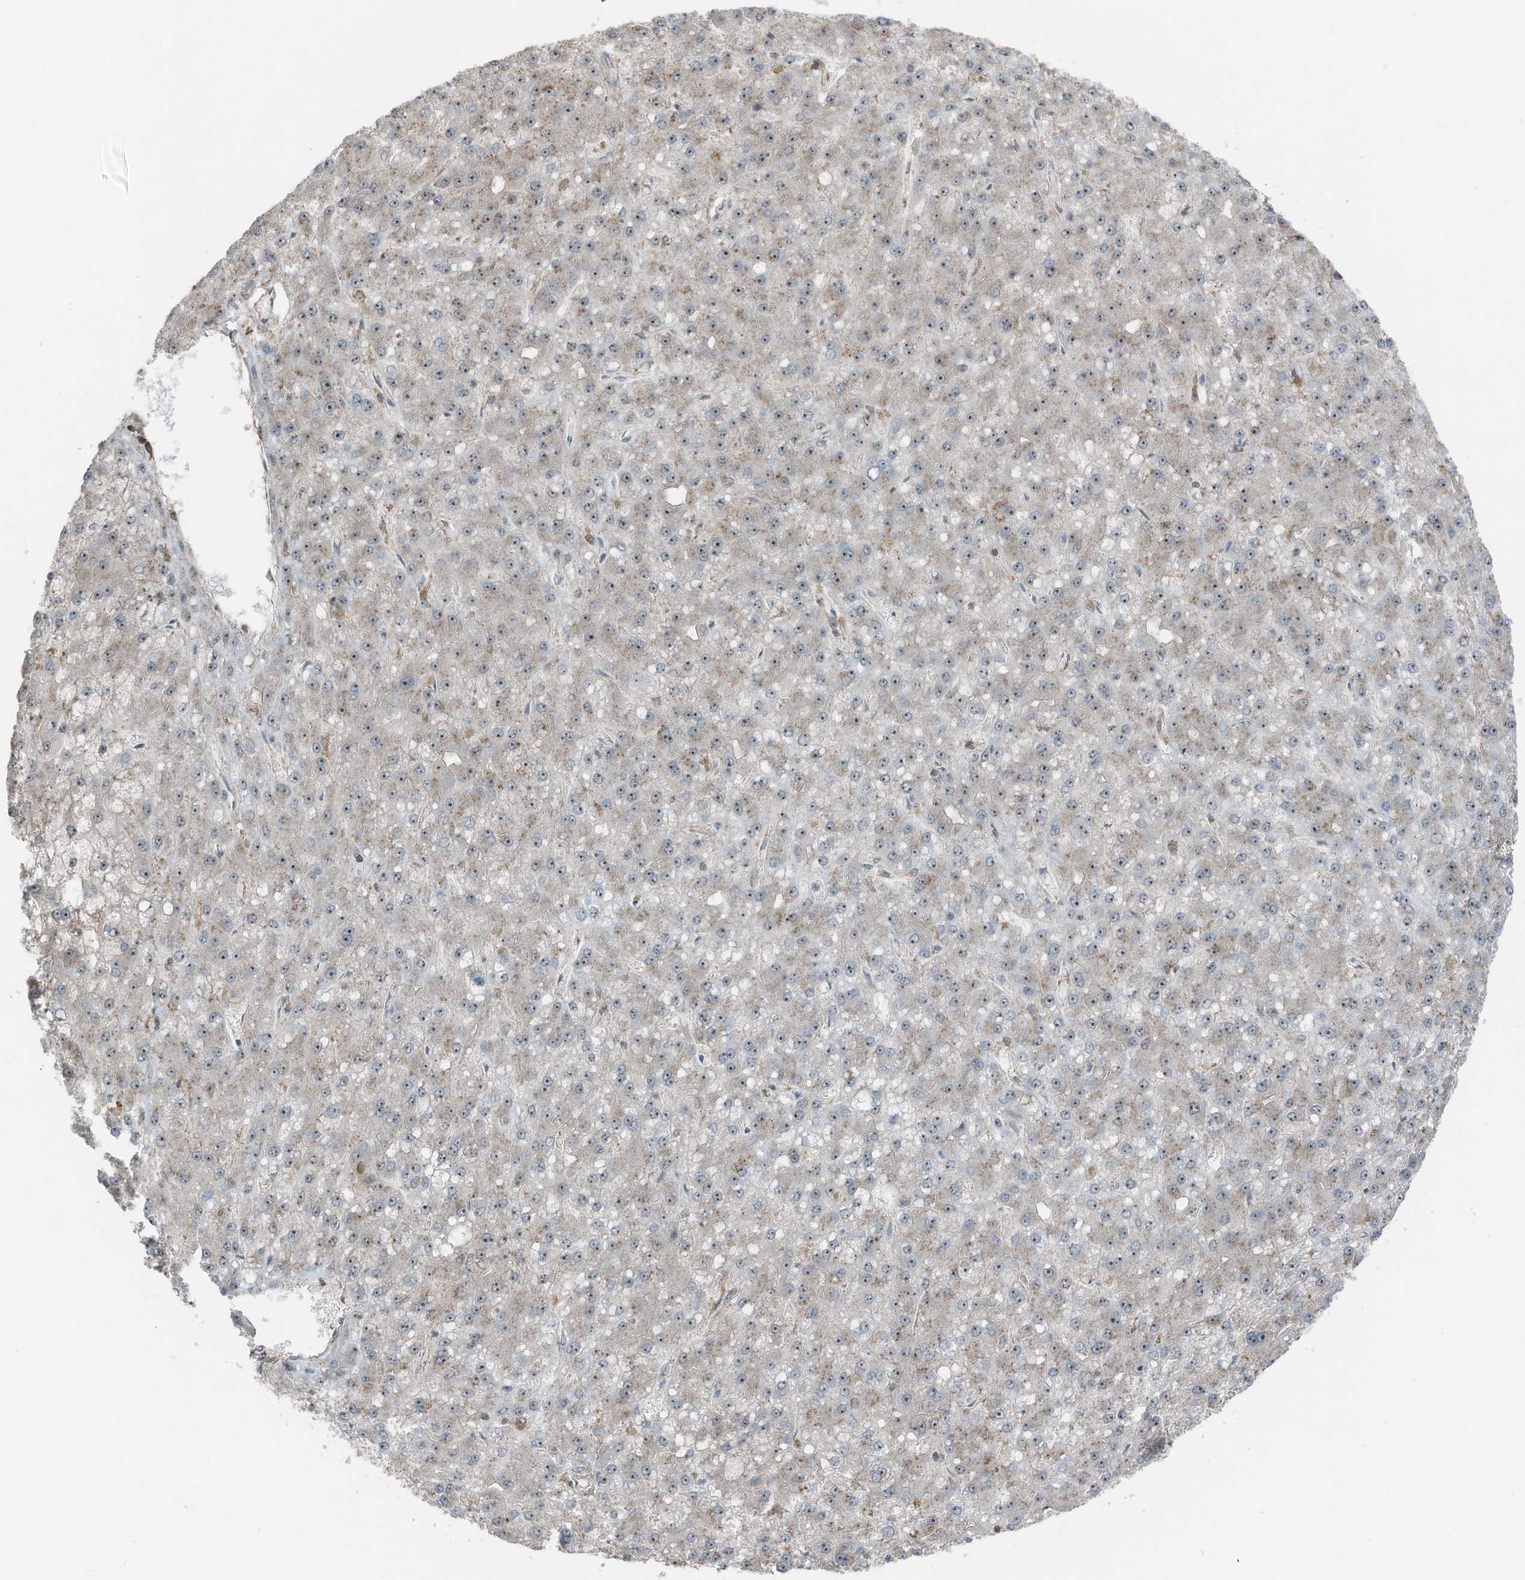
{"staining": {"intensity": "moderate", "quantity": ">75%", "location": "nuclear"}, "tissue": "liver cancer", "cell_type": "Tumor cells", "image_type": "cancer", "snomed": [{"axis": "morphology", "description": "Carcinoma, Hepatocellular, NOS"}, {"axis": "topography", "description": "Liver"}], "caption": "Liver cancer tissue reveals moderate nuclear staining in about >75% of tumor cells, visualized by immunohistochemistry. The staining is performed using DAB brown chromogen to label protein expression. The nuclei are counter-stained blue using hematoxylin.", "gene": "UTP3", "patient": {"sex": "male", "age": 67}}